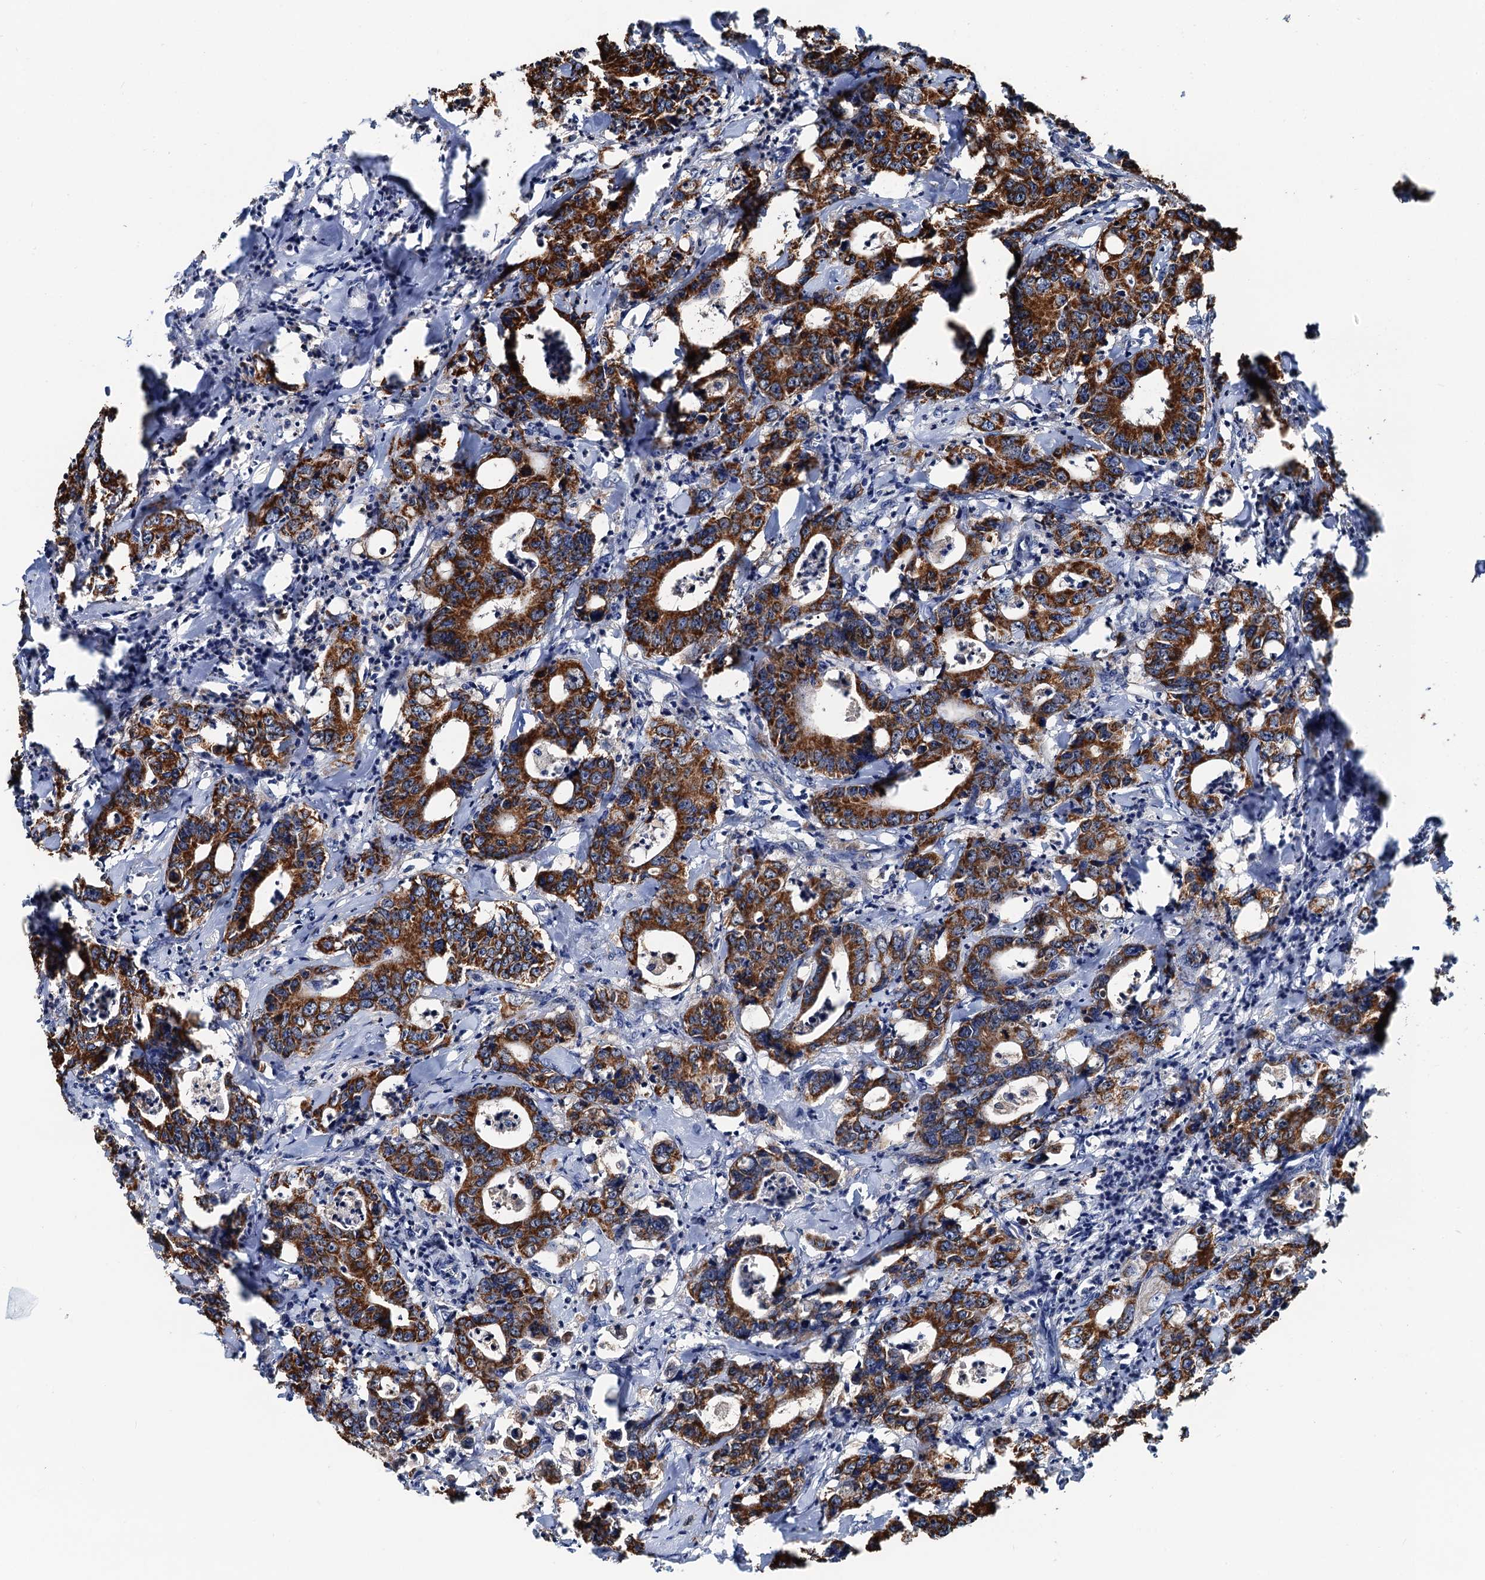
{"staining": {"intensity": "strong", "quantity": ">75%", "location": "cytoplasmic/membranous"}, "tissue": "colorectal cancer", "cell_type": "Tumor cells", "image_type": "cancer", "snomed": [{"axis": "morphology", "description": "Adenocarcinoma, NOS"}, {"axis": "topography", "description": "Colon"}], "caption": "Tumor cells demonstrate high levels of strong cytoplasmic/membranous staining in approximately >75% of cells in adenocarcinoma (colorectal).", "gene": "AAGAB", "patient": {"sex": "female", "age": 75}}